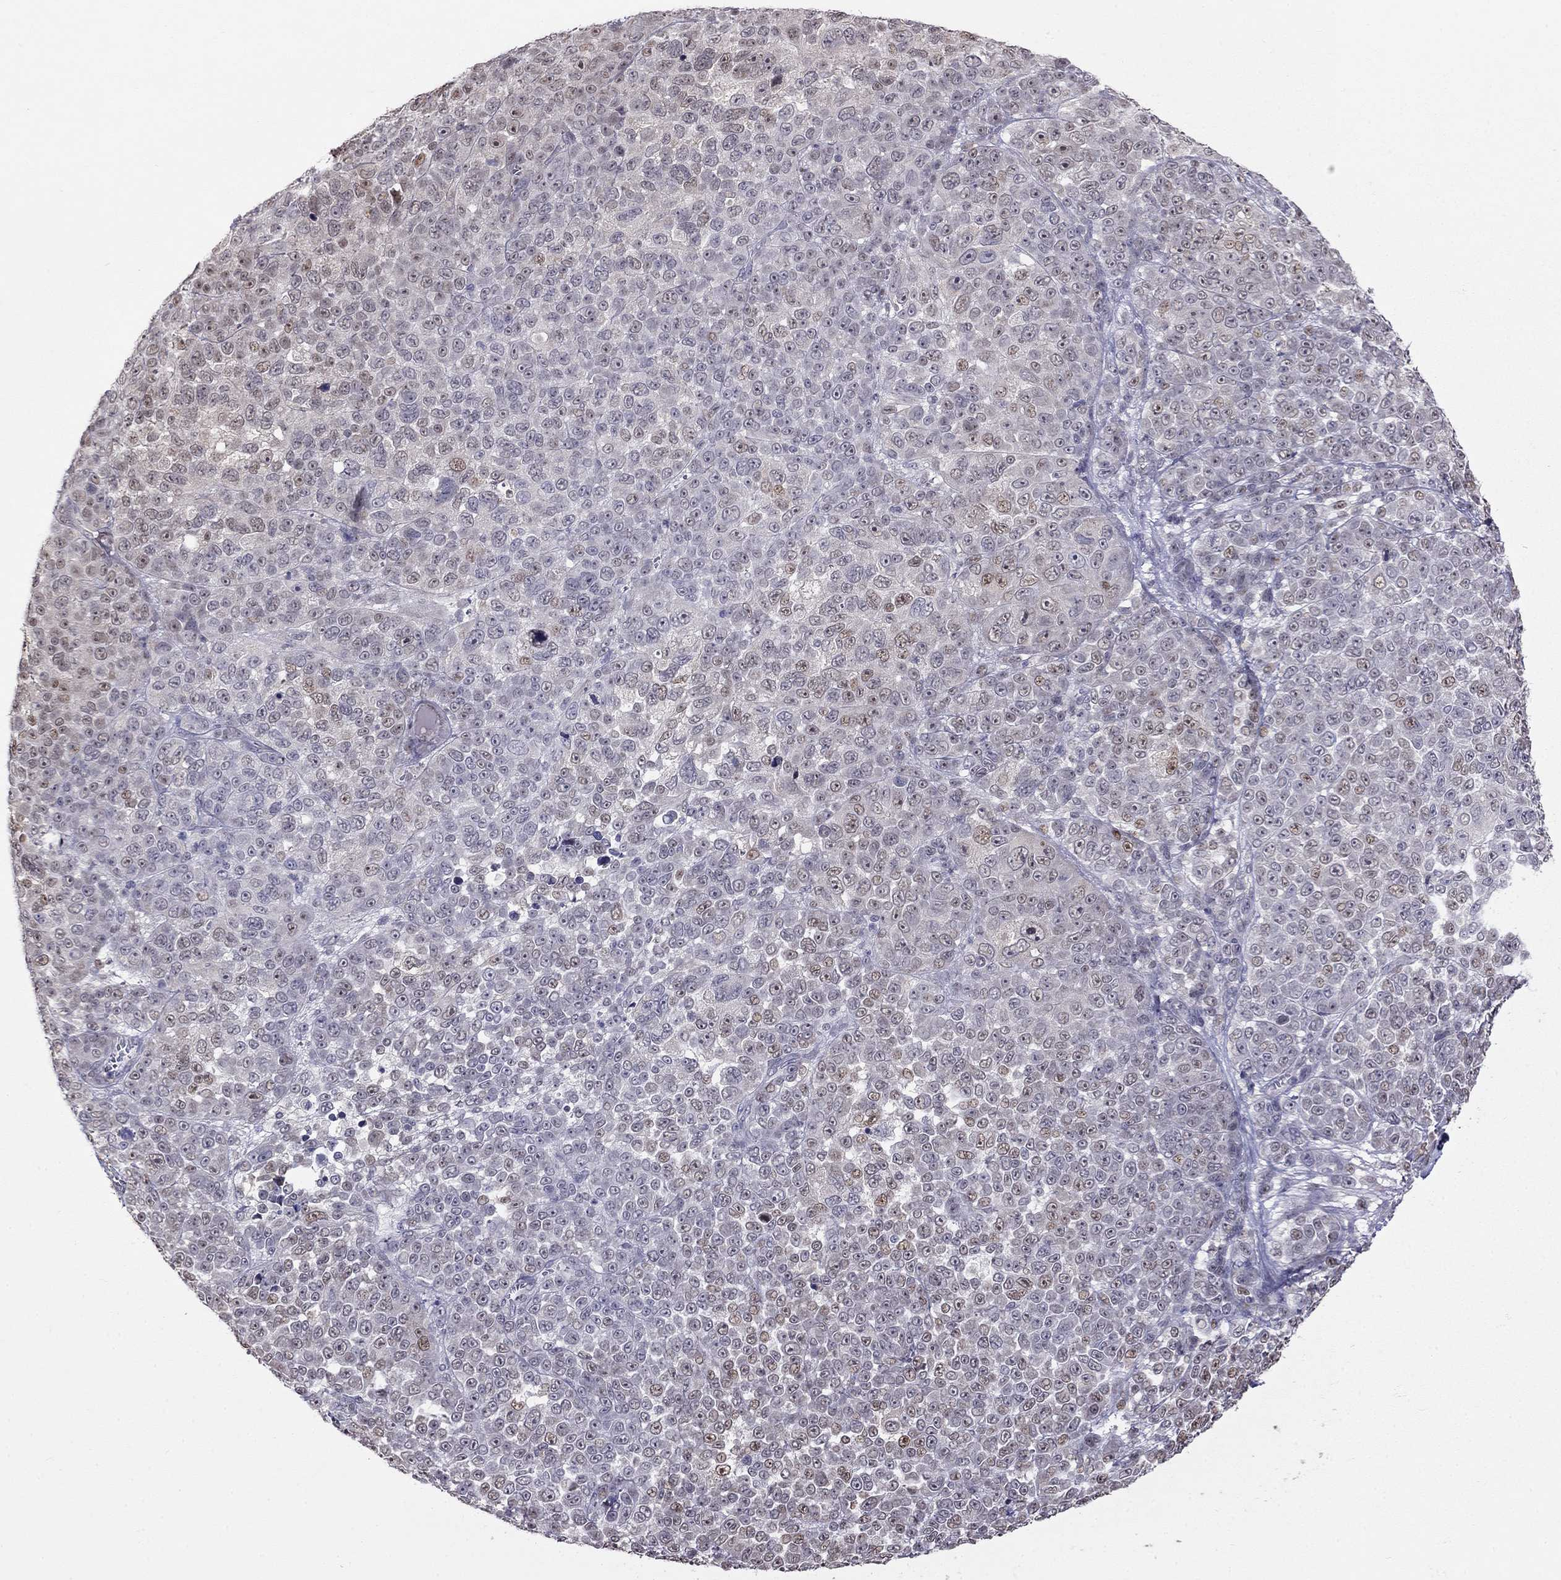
{"staining": {"intensity": "weak", "quantity": "<25%", "location": "nuclear"}, "tissue": "melanoma", "cell_type": "Tumor cells", "image_type": "cancer", "snomed": [{"axis": "morphology", "description": "Malignant melanoma, NOS"}, {"axis": "topography", "description": "Skin"}], "caption": "Histopathology image shows no protein positivity in tumor cells of melanoma tissue.", "gene": "LRRC39", "patient": {"sex": "female", "age": 95}}